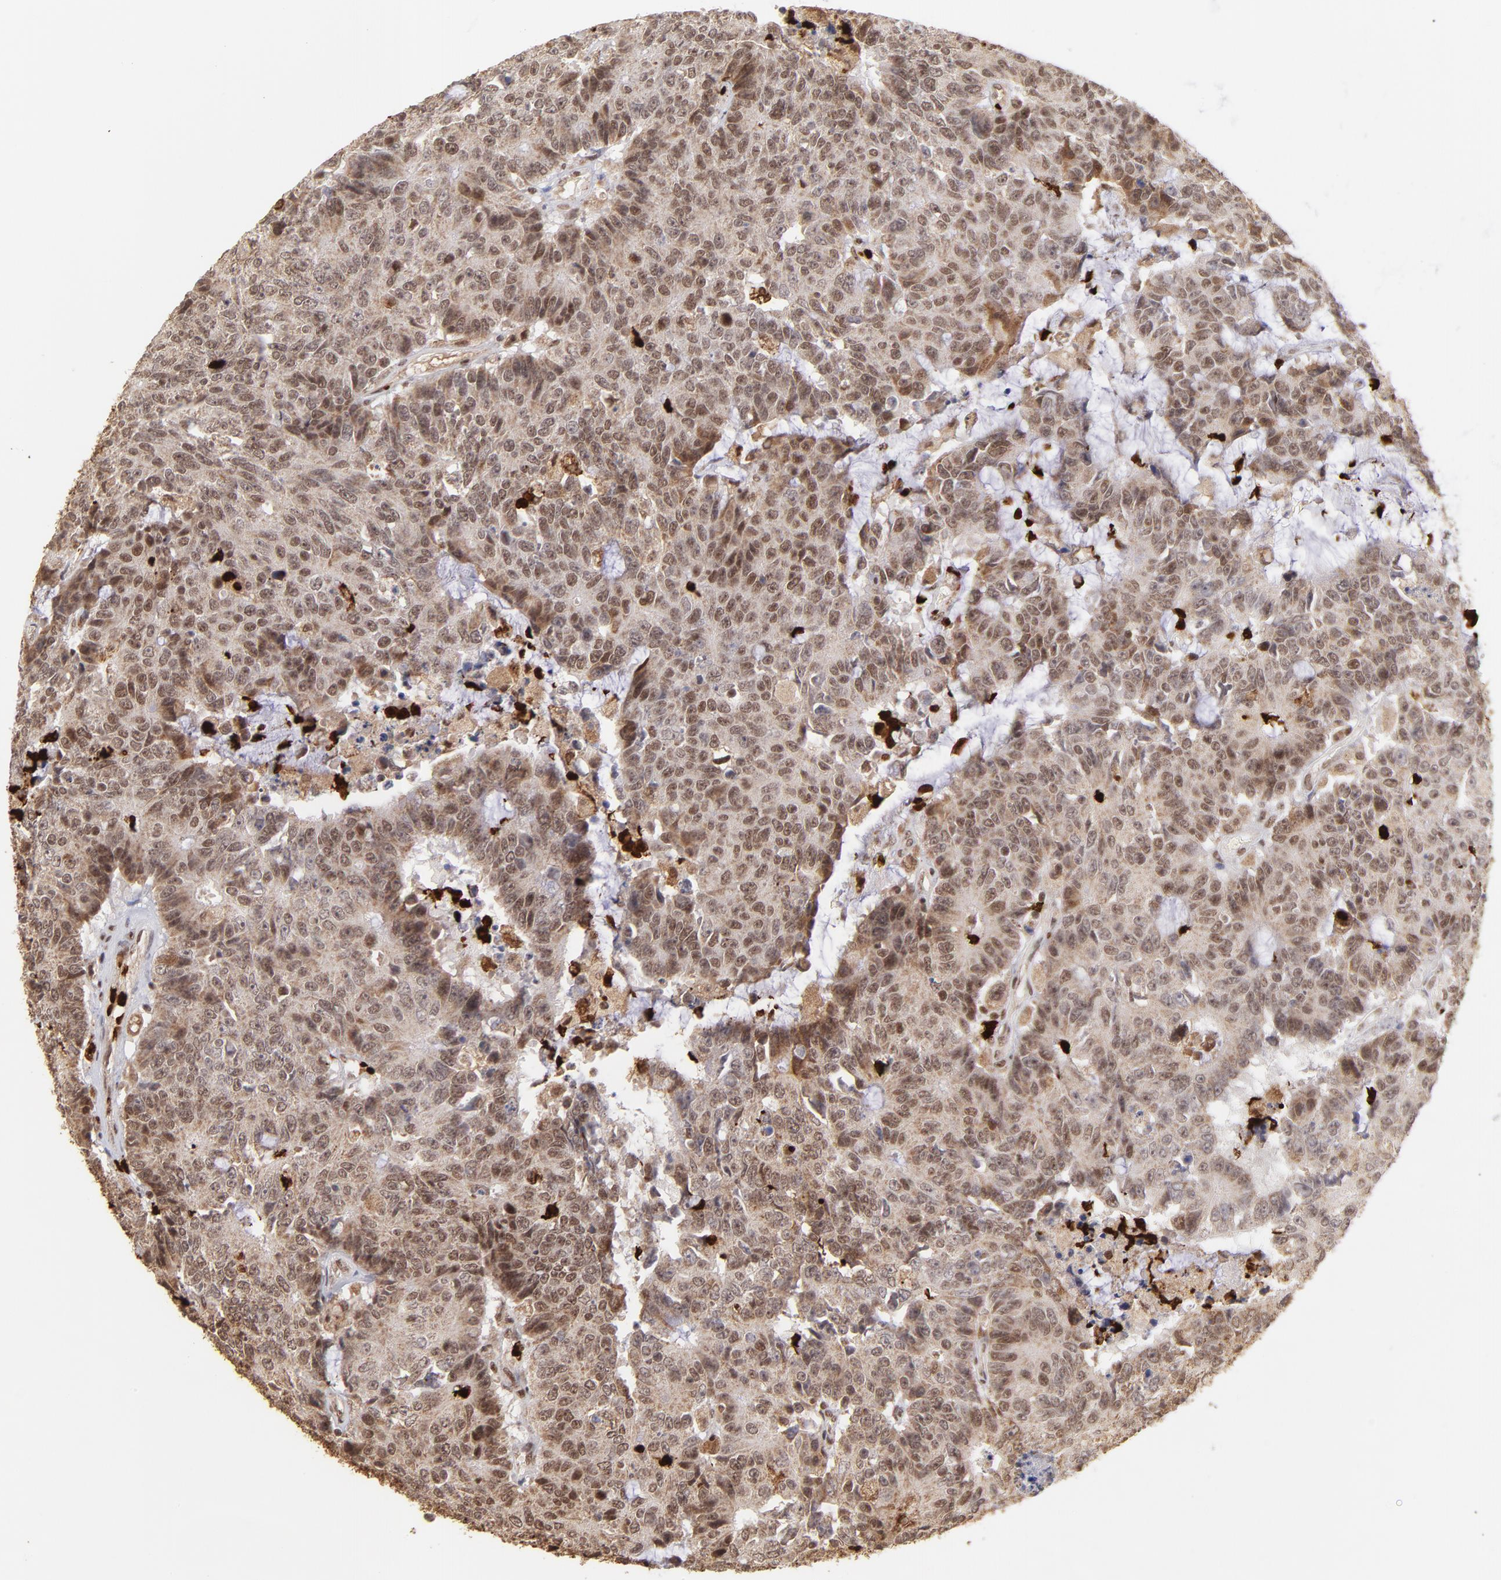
{"staining": {"intensity": "moderate", "quantity": ">75%", "location": "cytoplasmic/membranous,nuclear"}, "tissue": "colorectal cancer", "cell_type": "Tumor cells", "image_type": "cancer", "snomed": [{"axis": "morphology", "description": "Adenocarcinoma, NOS"}, {"axis": "topography", "description": "Colon"}], "caption": "Colorectal cancer (adenocarcinoma) stained with a protein marker exhibits moderate staining in tumor cells.", "gene": "ZFX", "patient": {"sex": "female", "age": 86}}